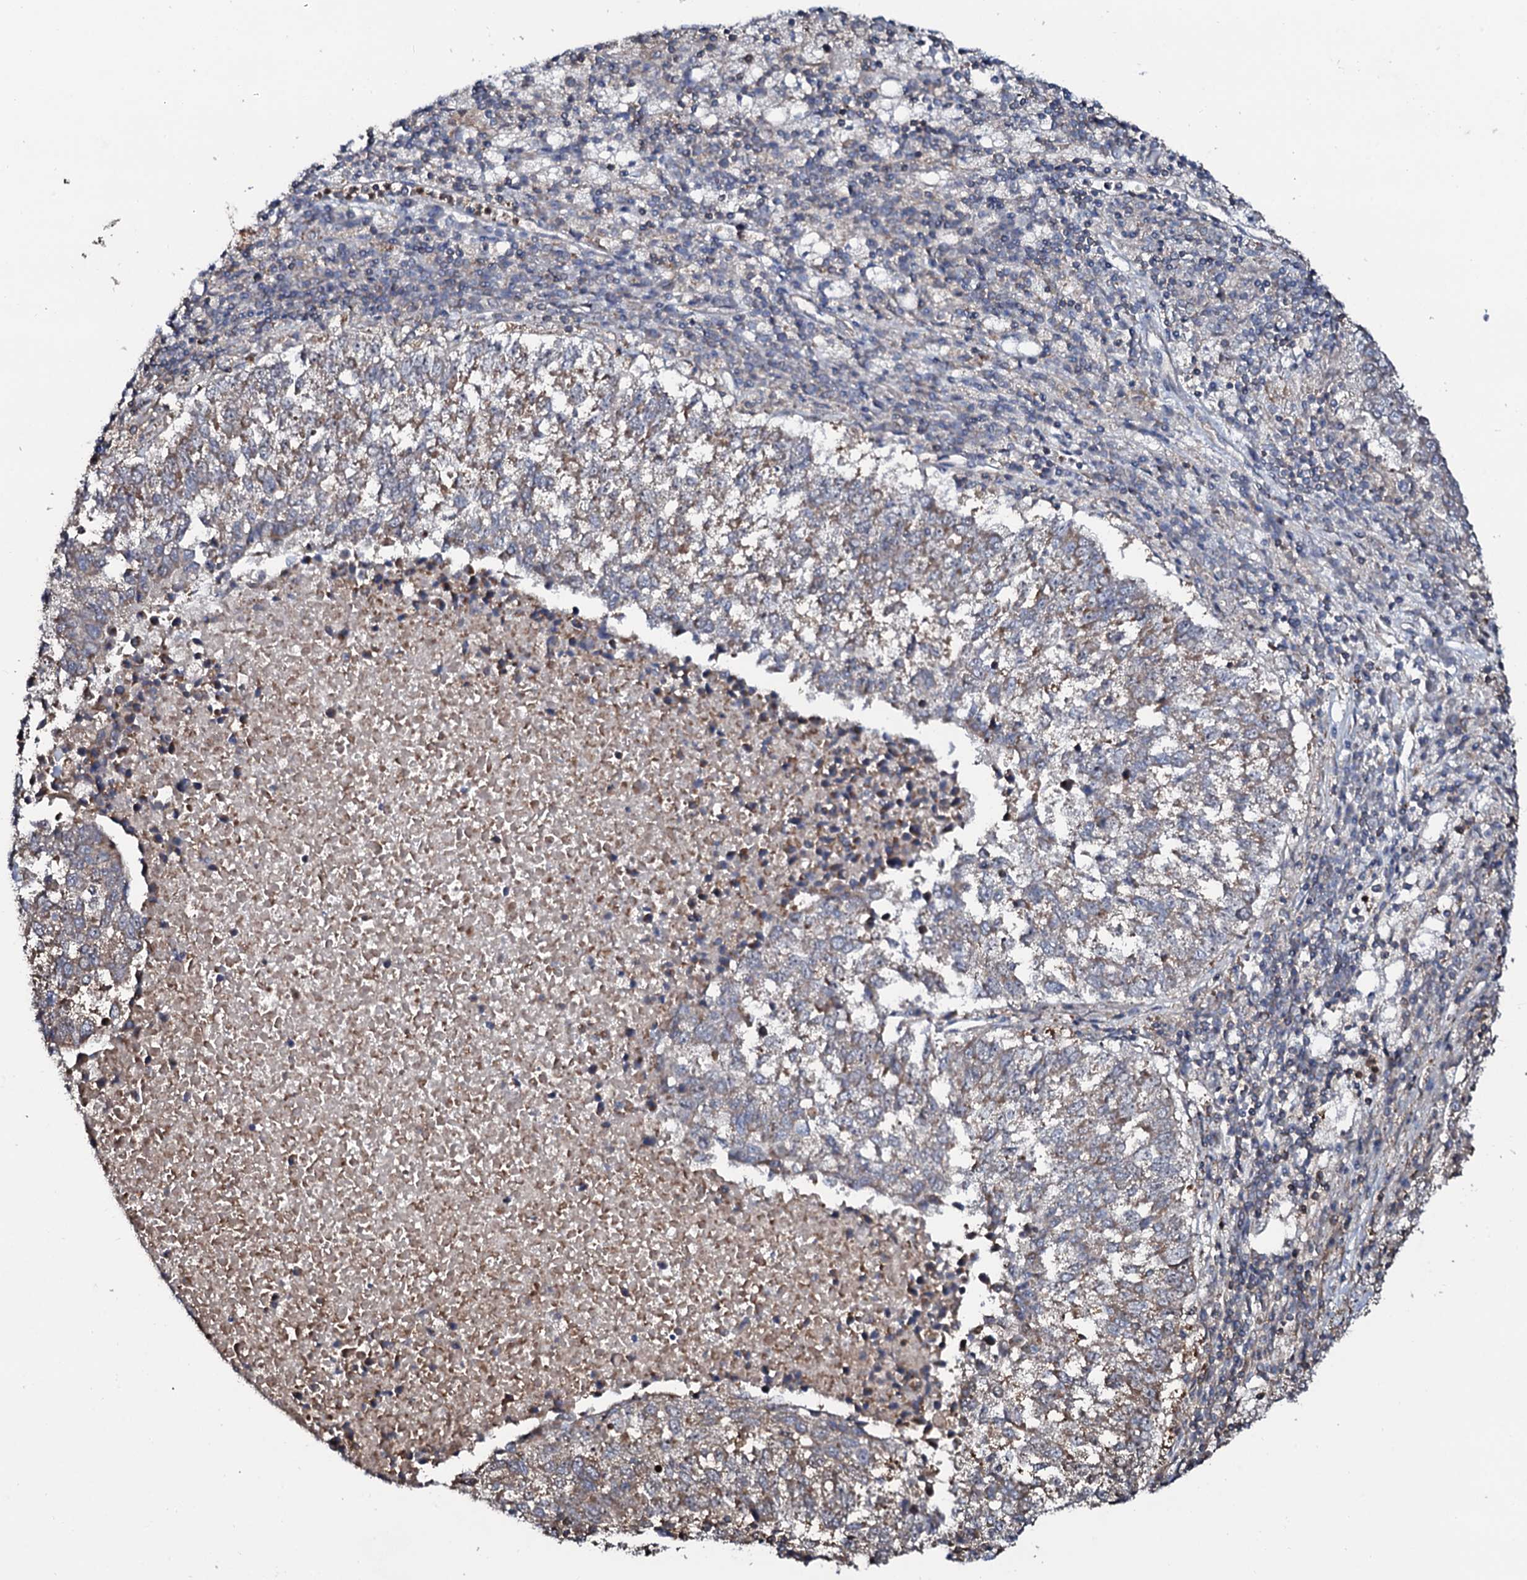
{"staining": {"intensity": "weak", "quantity": "25%-75%", "location": "cytoplasmic/membranous"}, "tissue": "lung cancer", "cell_type": "Tumor cells", "image_type": "cancer", "snomed": [{"axis": "morphology", "description": "Squamous cell carcinoma, NOS"}, {"axis": "topography", "description": "Lung"}], "caption": "Lung cancer was stained to show a protein in brown. There is low levels of weak cytoplasmic/membranous expression in approximately 25%-75% of tumor cells. The protein of interest is stained brown, and the nuclei are stained in blue (DAB (3,3'-diaminobenzidine) IHC with brightfield microscopy, high magnification).", "gene": "COG6", "patient": {"sex": "male", "age": 73}}